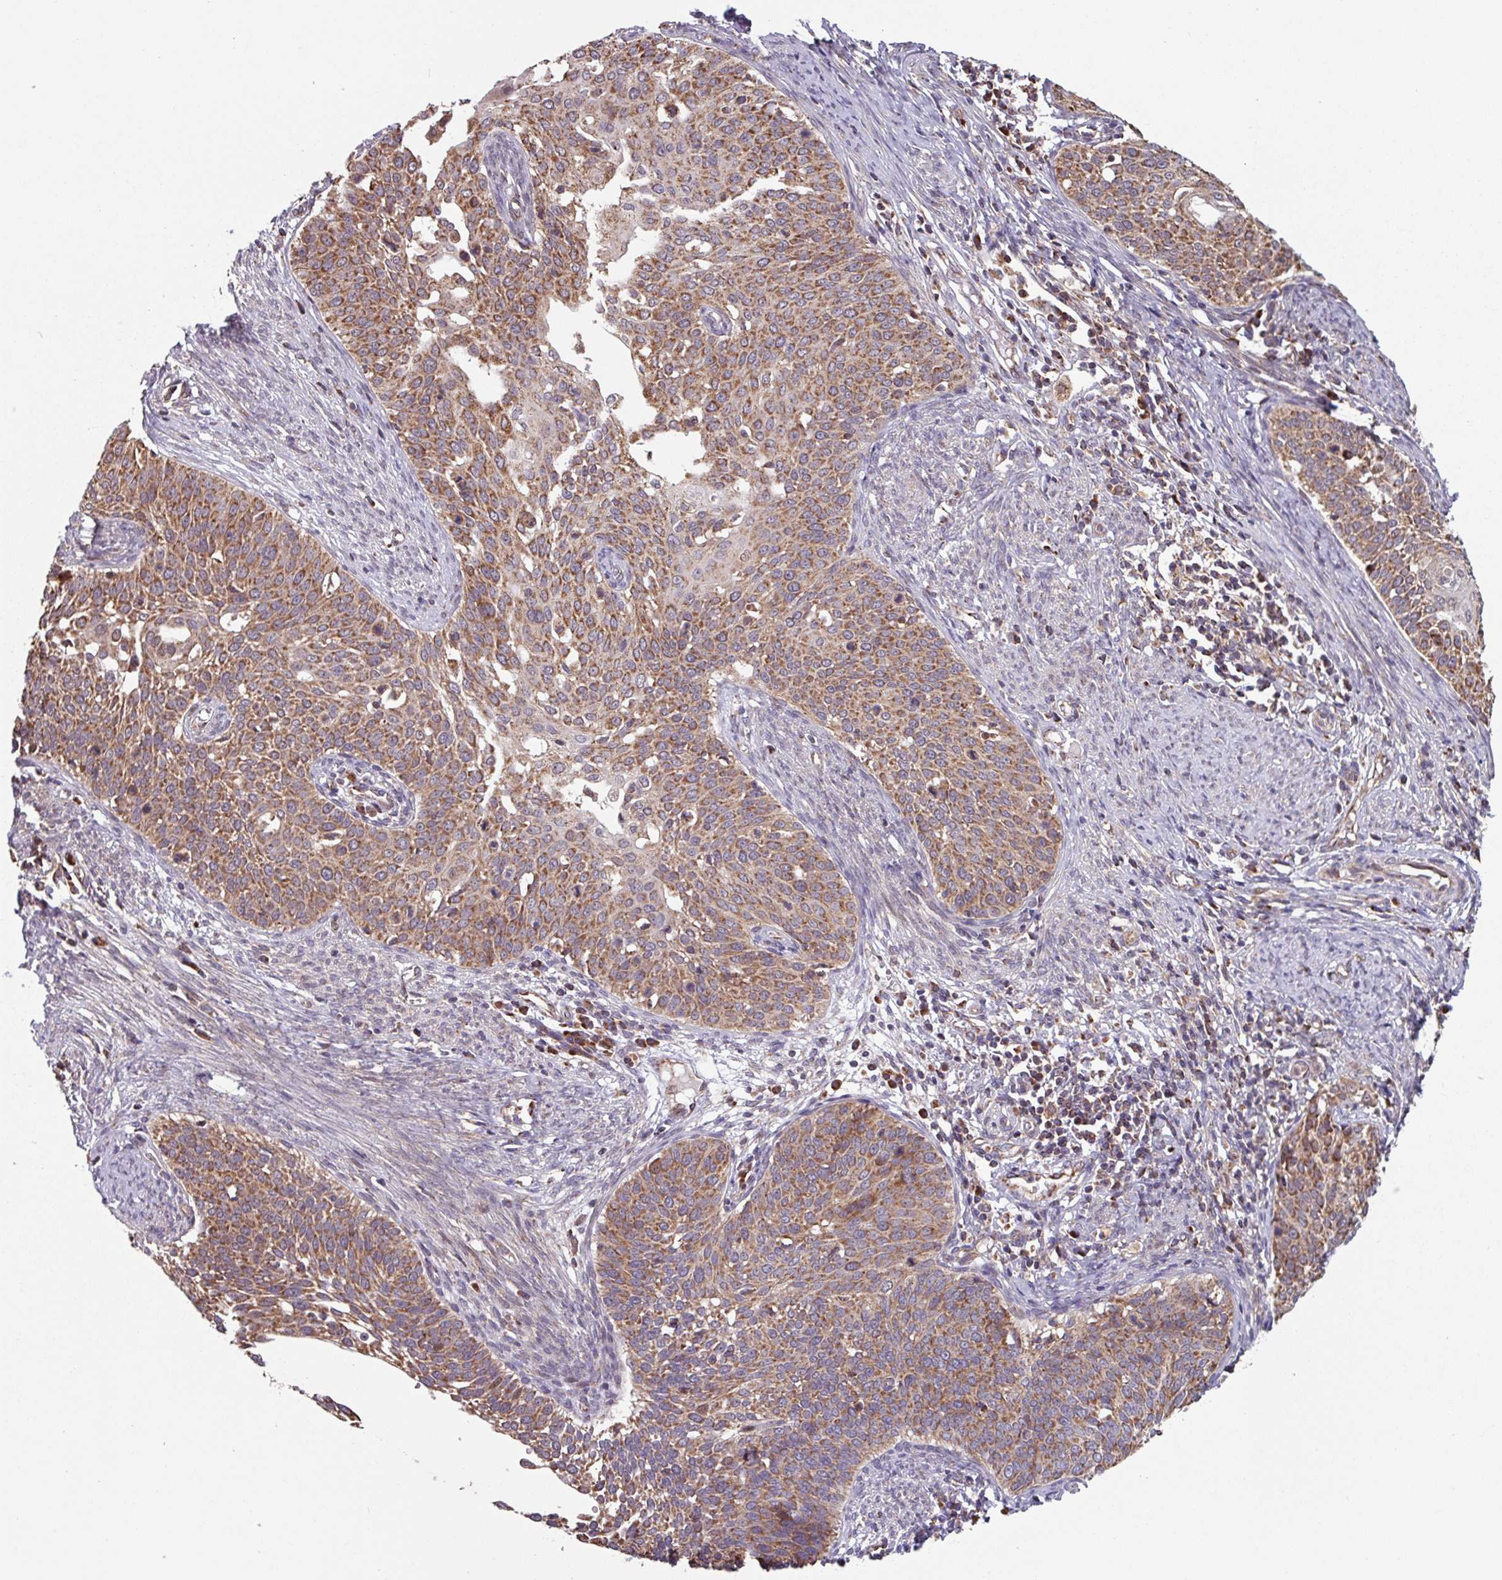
{"staining": {"intensity": "moderate", "quantity": ">75%", "location": "cytoplasmic/membranous"}, "tissue": "cervical cancer", "cell_type": "Tumor cells", "image_type": "cancer", "snomed": [{"axis": "morphology", "description": "Squamous cell carcinoma, NOS"}, {"axis": "topography", "description": "Cervix"}], "caption": "Cervical squamous cell carcinoma stained for a protein (brown) shows moderate cytoplasmic/membranous positive expression in about >75% of tumor cells.", "gene": "COX7C", "patient": {"sex": "female", "age": 44}}